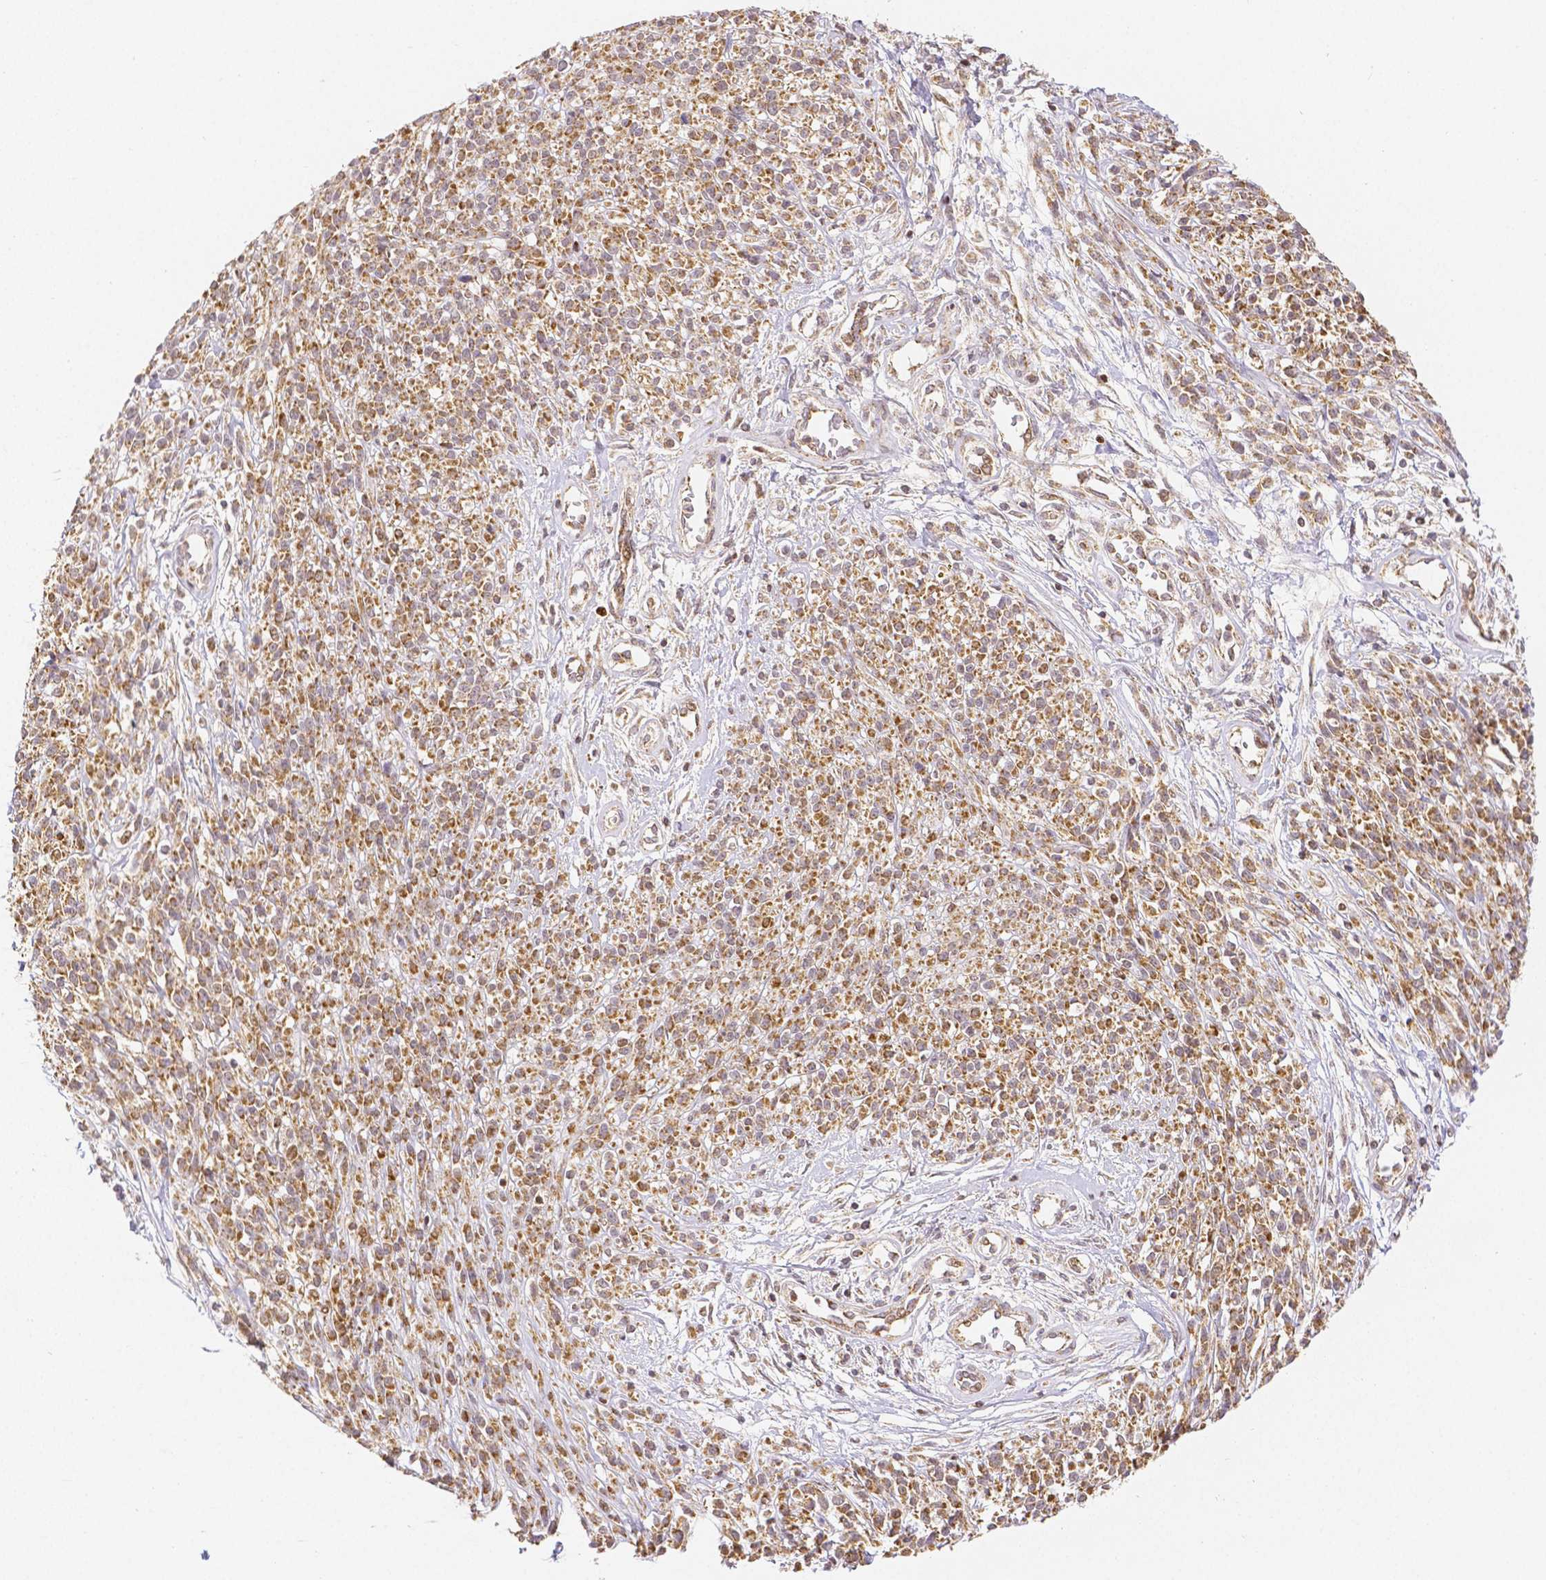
{"staining": {"intensity": "moderate", "quantity": ">75%", "location": "cytoplasmic/membranous,nuclear"}, "tissue": "melanoma", "cell_type": "Tumor cells", "image_type": "cancer", "snomed": [{"axis": "morphology", "description": "Malignant melanoma, NOS"}, {"axis": "topography", "description": "Skin"}, {"axis": "topography", "description": "Skin of trunk"}], "caption": "Melanoma tissue demonstrates moderate cytoplasmic/membranous and nuclear staining in about >75% of tumor cells, visualized by immunohistochemistry.", "gene": "RHOT1", "patient": {"sex": "male", "age": 74}}